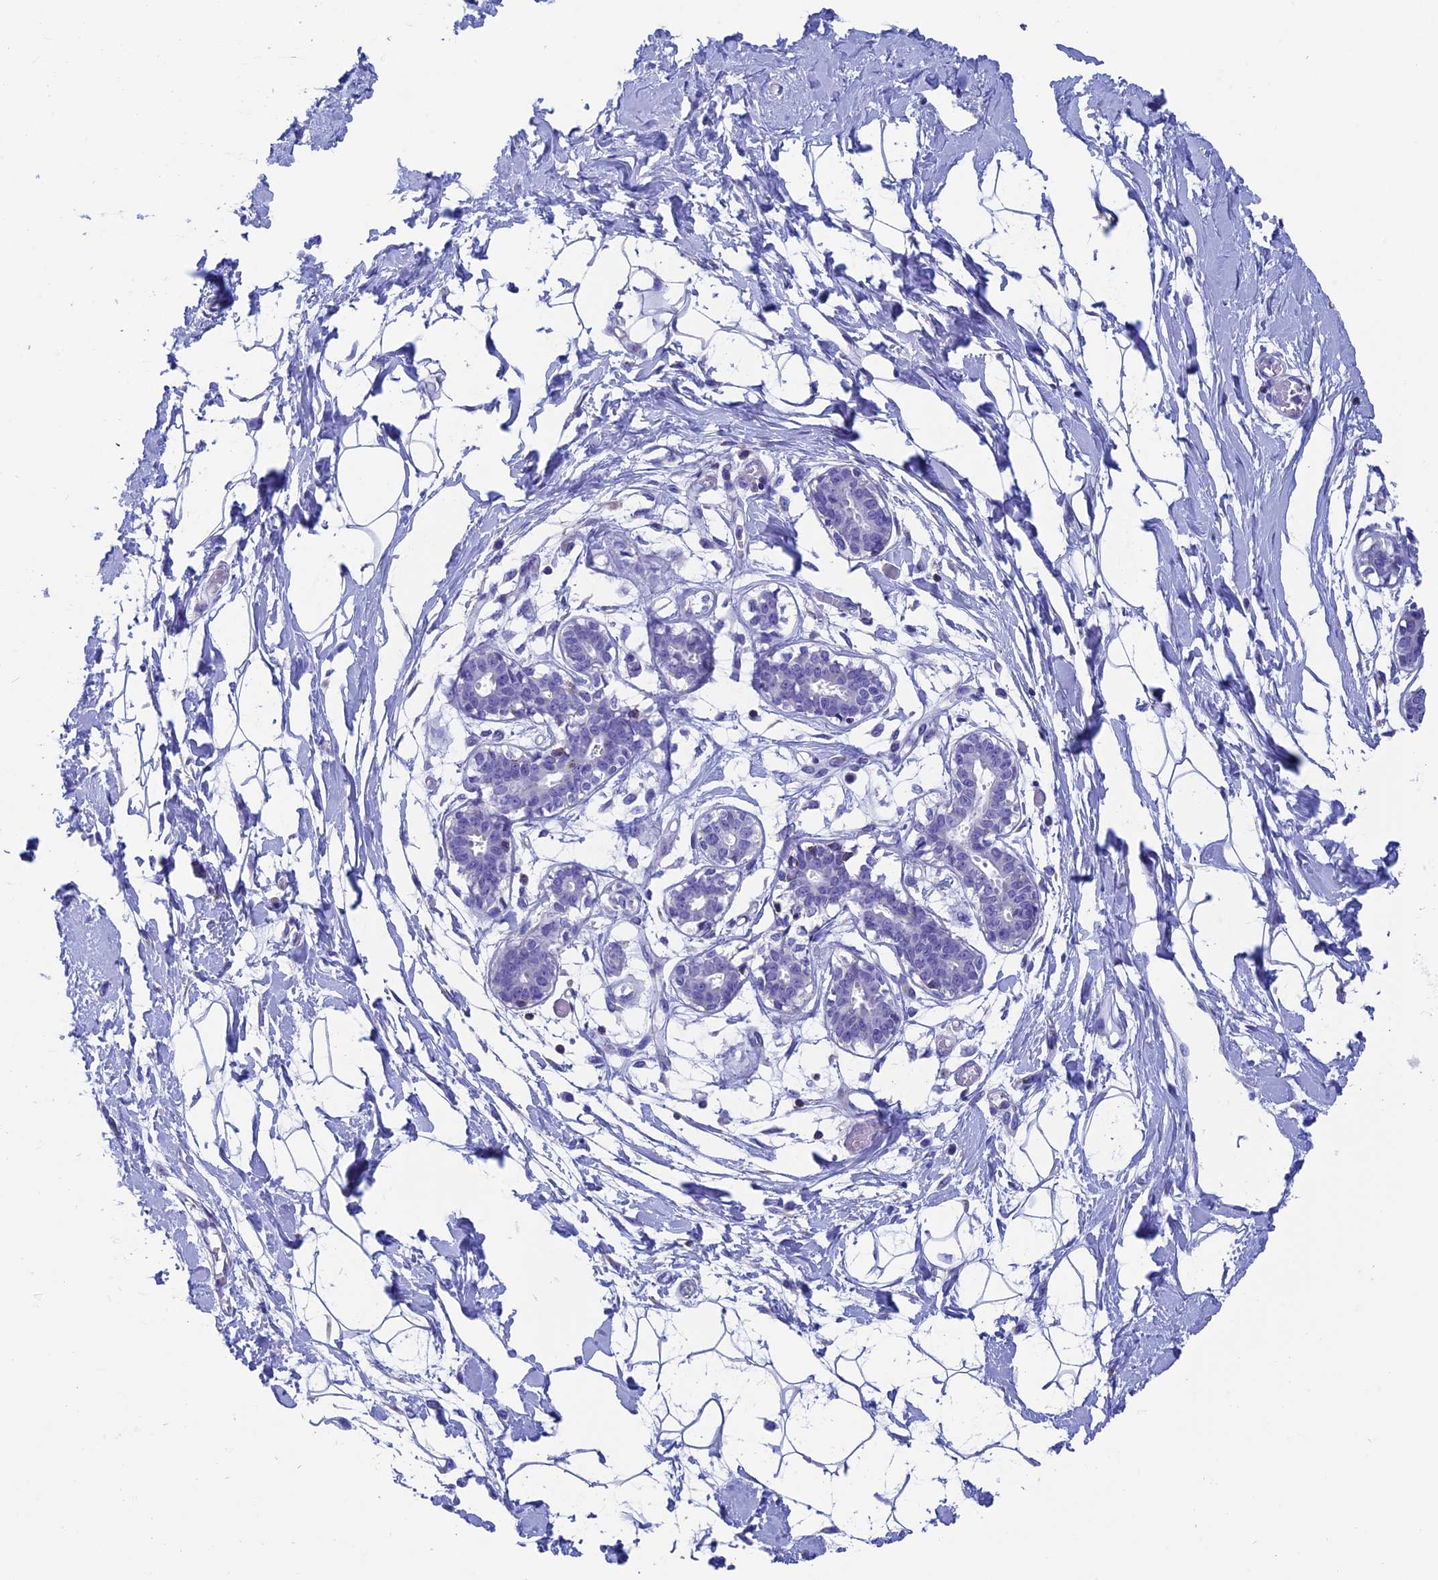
{"staining": {"intensity": "negative", "quantity": "none", "location": "none"}, "tissue": "breast", "cell_type": "Adipocytes", "image_type": "normal", "snomed": [{"axis": "morphology", "description": "Normal tissue, NOS"}, {"axis": "topography", "description": "Breast"}], "caption": "Protein analysis of benign breast exhibits no significant staining in adipocytes. The staining is performed using DAB brown chromogen with nuclei counter-stained in using hematoxylin.", "gene": "SEPTIN1", "patient": {"sex": "female", "age": 27}}